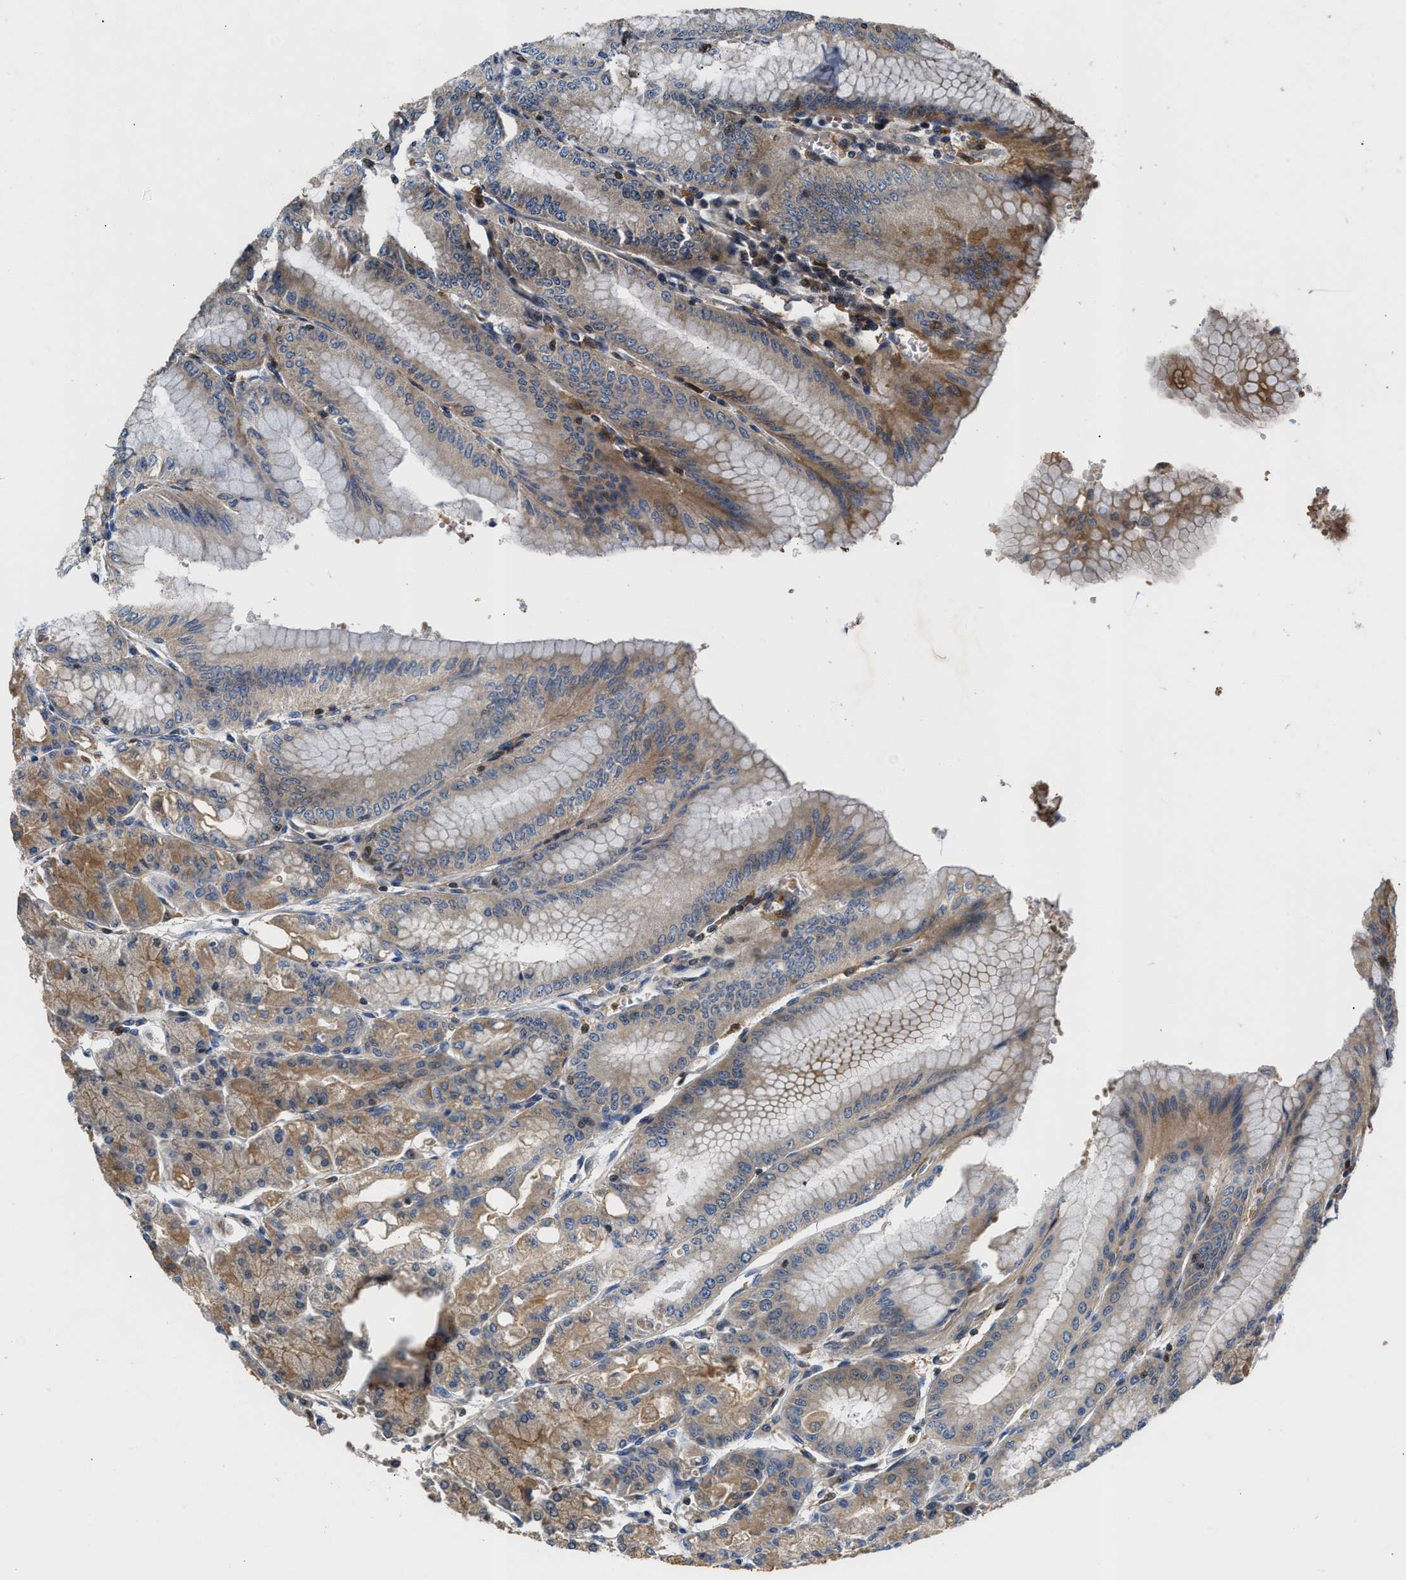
{"staining": {"intensity": "moderate", "quantity": ">75%", "location": "cytoplasmic/membranous"}, "tissue": "stomach", "cell_type": "Glandular cells", "image_type": "normal", "snomed": [{"axis": "morphology", "description": "Normal tissue, NOS"}, {"axis": "topography", "description": "Stomach, lower"}], "caption": "Stomach stained with immunohistochemistry demonstrates moderate cytoplasmic/membranous staining in approximately >75% of glandular cells. (Stains: DAB (3,3'-diaminobenzidine) in brown, nuclei in blue, Microscopy: brightfield microscopy at high magnification).", "gene": "OSTF1", "patient": {"sex": "male", "age": 71}}